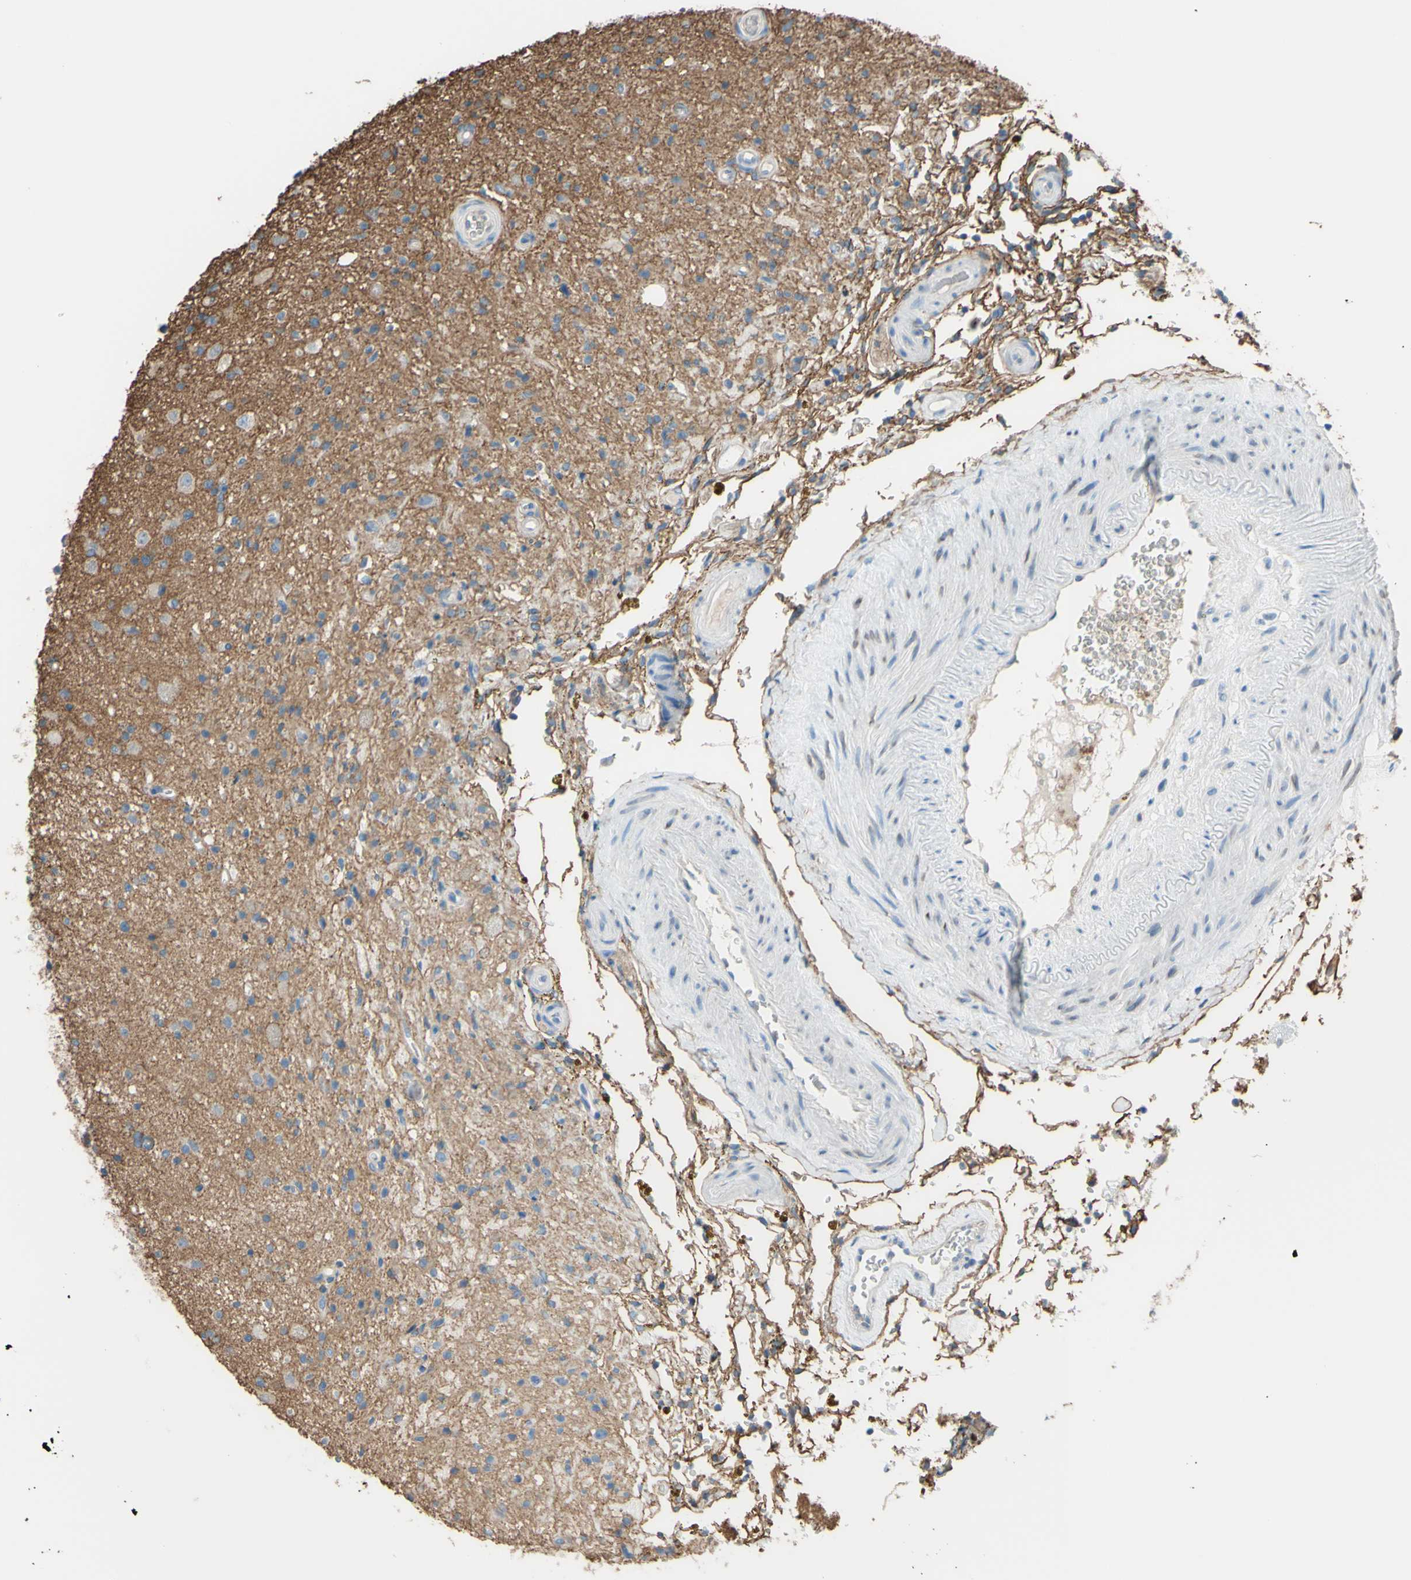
{"staining": {"intensity": "negative", "quantity": "none", "location": "none"}, "tissue": "glioma", "cell_type": "Tumor cells", "image_type": "cancer", "snomed": [{"axis": "morphology", "description": "Glioma, malignant, High grade"}, {"axis": "topography", "description": "Brain"}], "caption": "IHC micrograph of human glioma stained for a protein (brown), which reveals no staining in tumor cells. (DAB immunohistochemistry, high magnification).", "gene": "ADD1", "patient": {"sex": "male", "age": 33}}